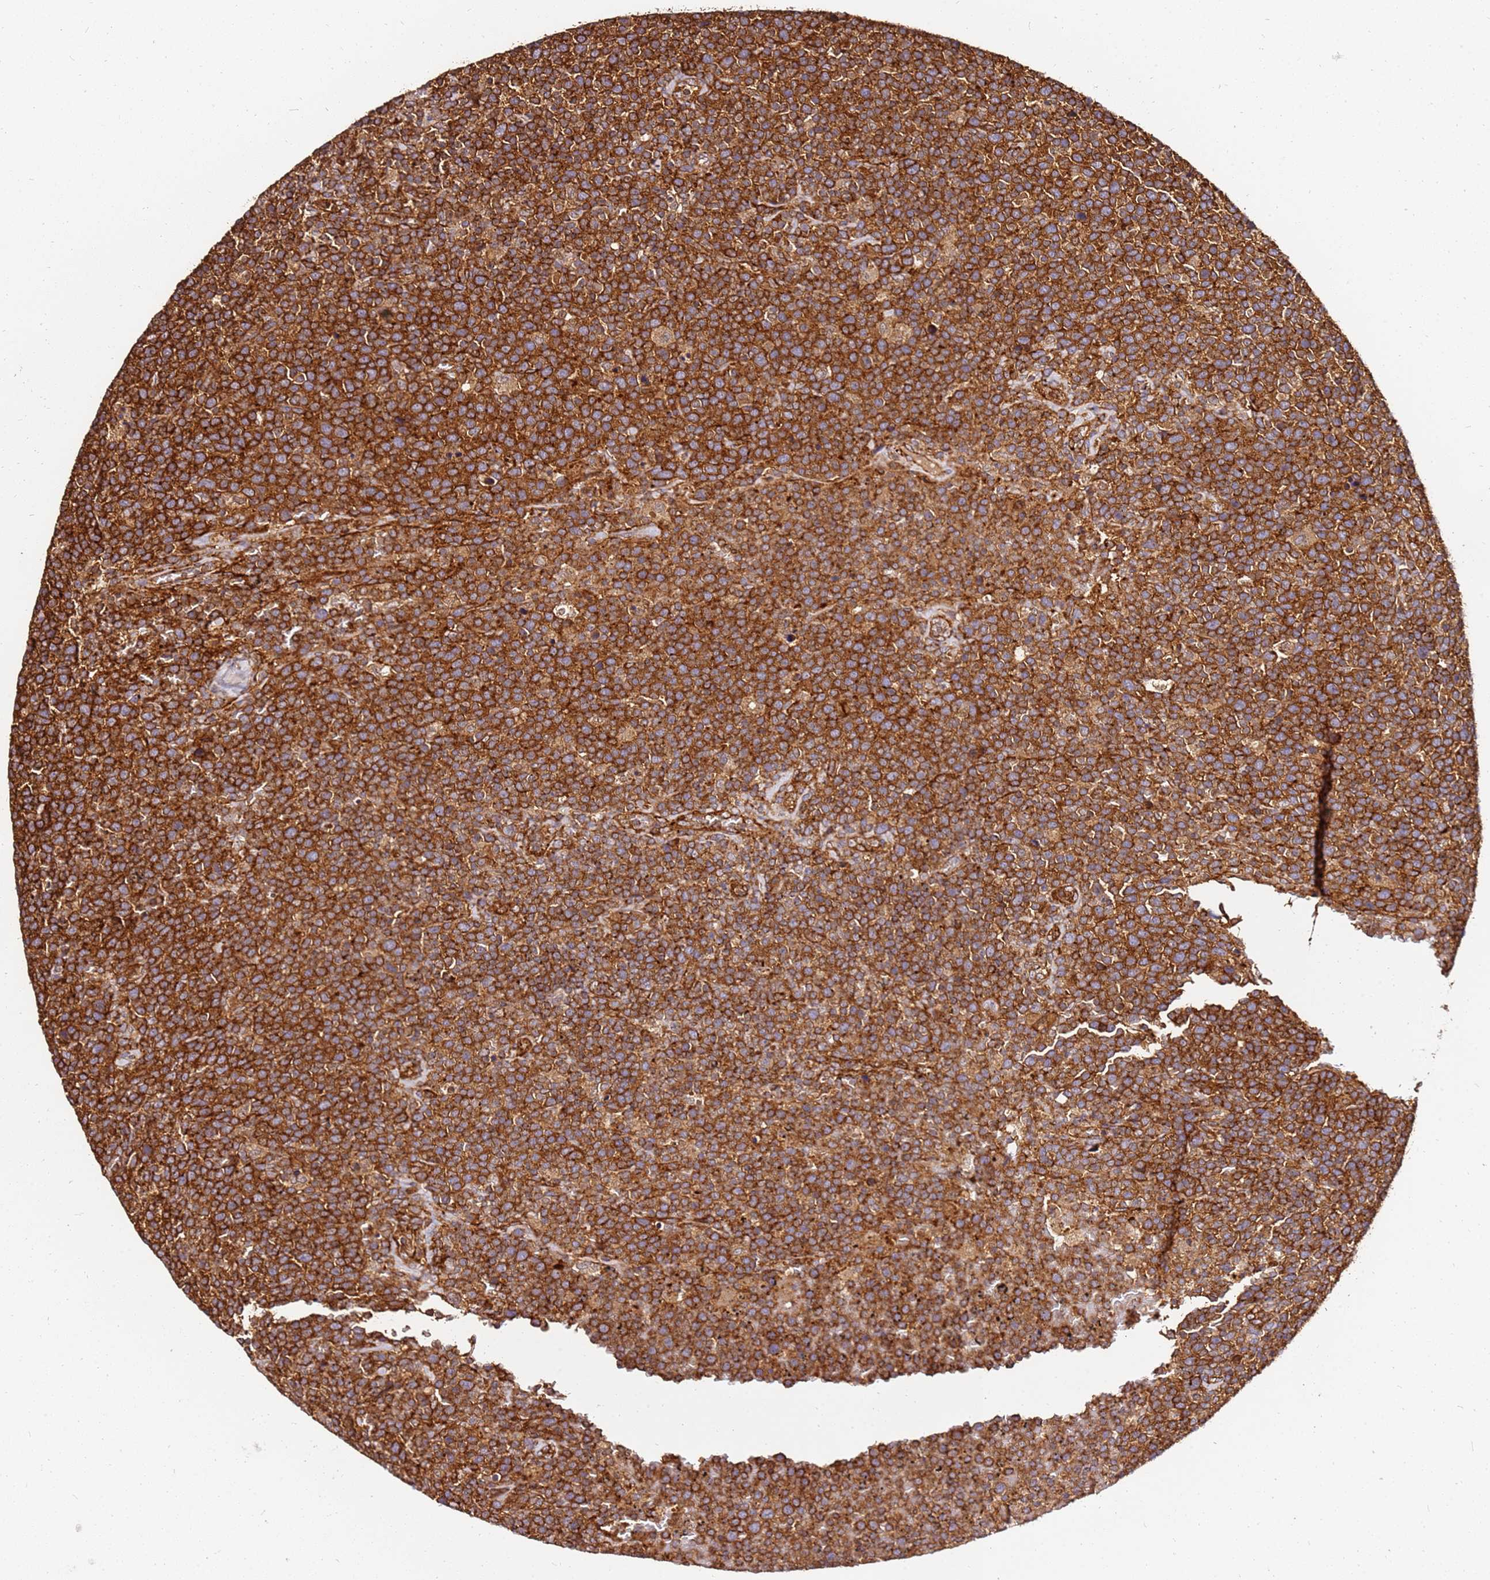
{"staining": {"intensity": "strong", "quantity": ">75%", "location": "cytoplasmic/membranous"}, "tissue": "lymphoma", "cell_type": "Tumor cells", "image_type": "cancer", "snomed": [{"axis": "morphology", "description": "Malignant lymphoma, non-Hodgkin's type, High grade"}, {"axis": "topography", "description": "Lymph node"}], "caption": "High-magnification brightfield microscopy of lymphoma stained with DAB (3,3'-diaminobenzidine) (brown) and counterstained with hematoxylin (blue). tumor cells exhibit strong cytoplasmic/membranous positivity is present in about>75% of cells.", "gene": "DVL3", "patient": {"sex": "male", "age": 61}}